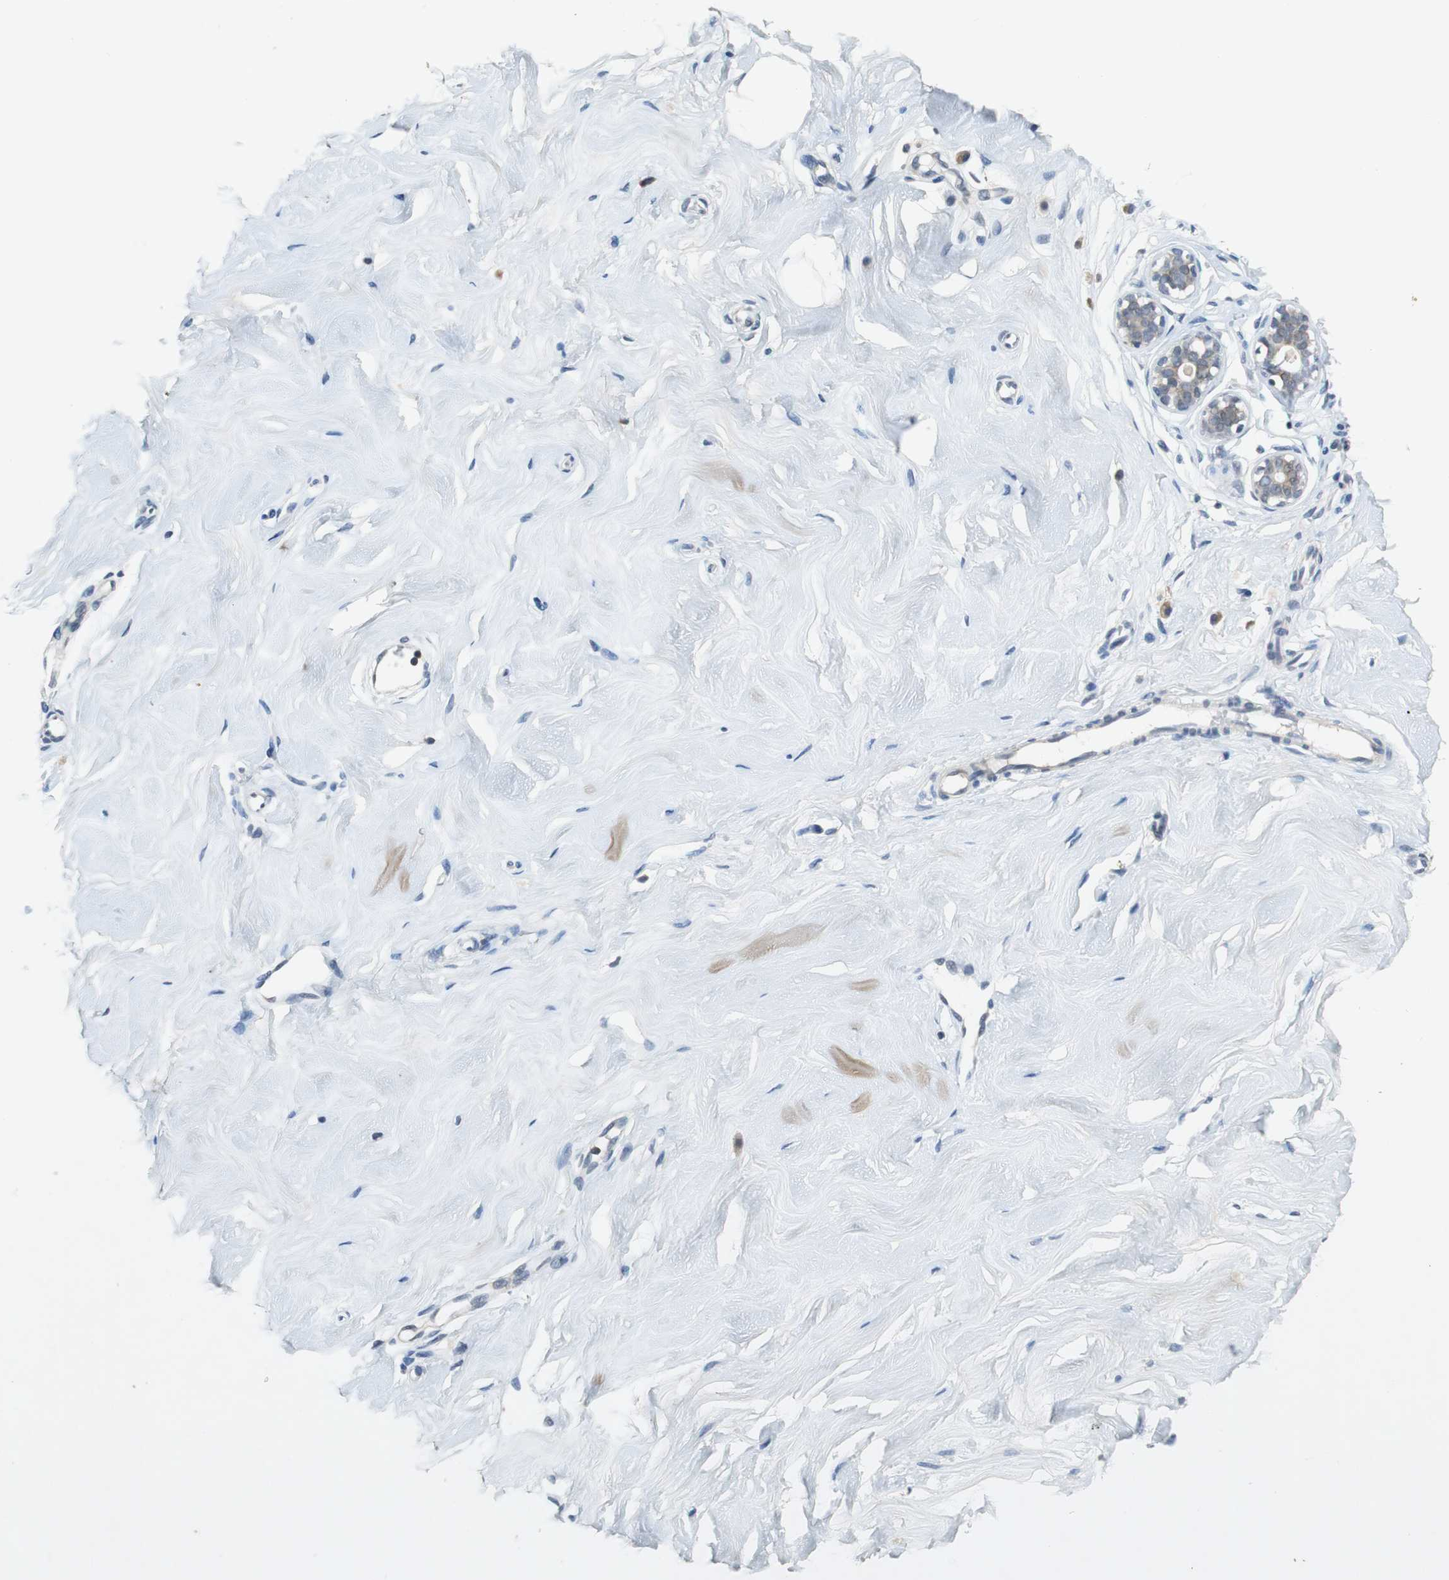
{"staining": {"intensity": "negative", "quantity": "none", "location": "none"}, "tissue": "breast", "cell_type": "Adipocytes", "image_type": "normal", "snomed": [{"axis": "morphology", "description": "Normal tissue, NOS"}, {"axis": "topography", "description": "Breast"}], "caption": "Human breast stained for a protein using IHC shows no expression in adipocytes.", "gene": "GLCCI1", "patient": {"sex": "female", "age": 23}}